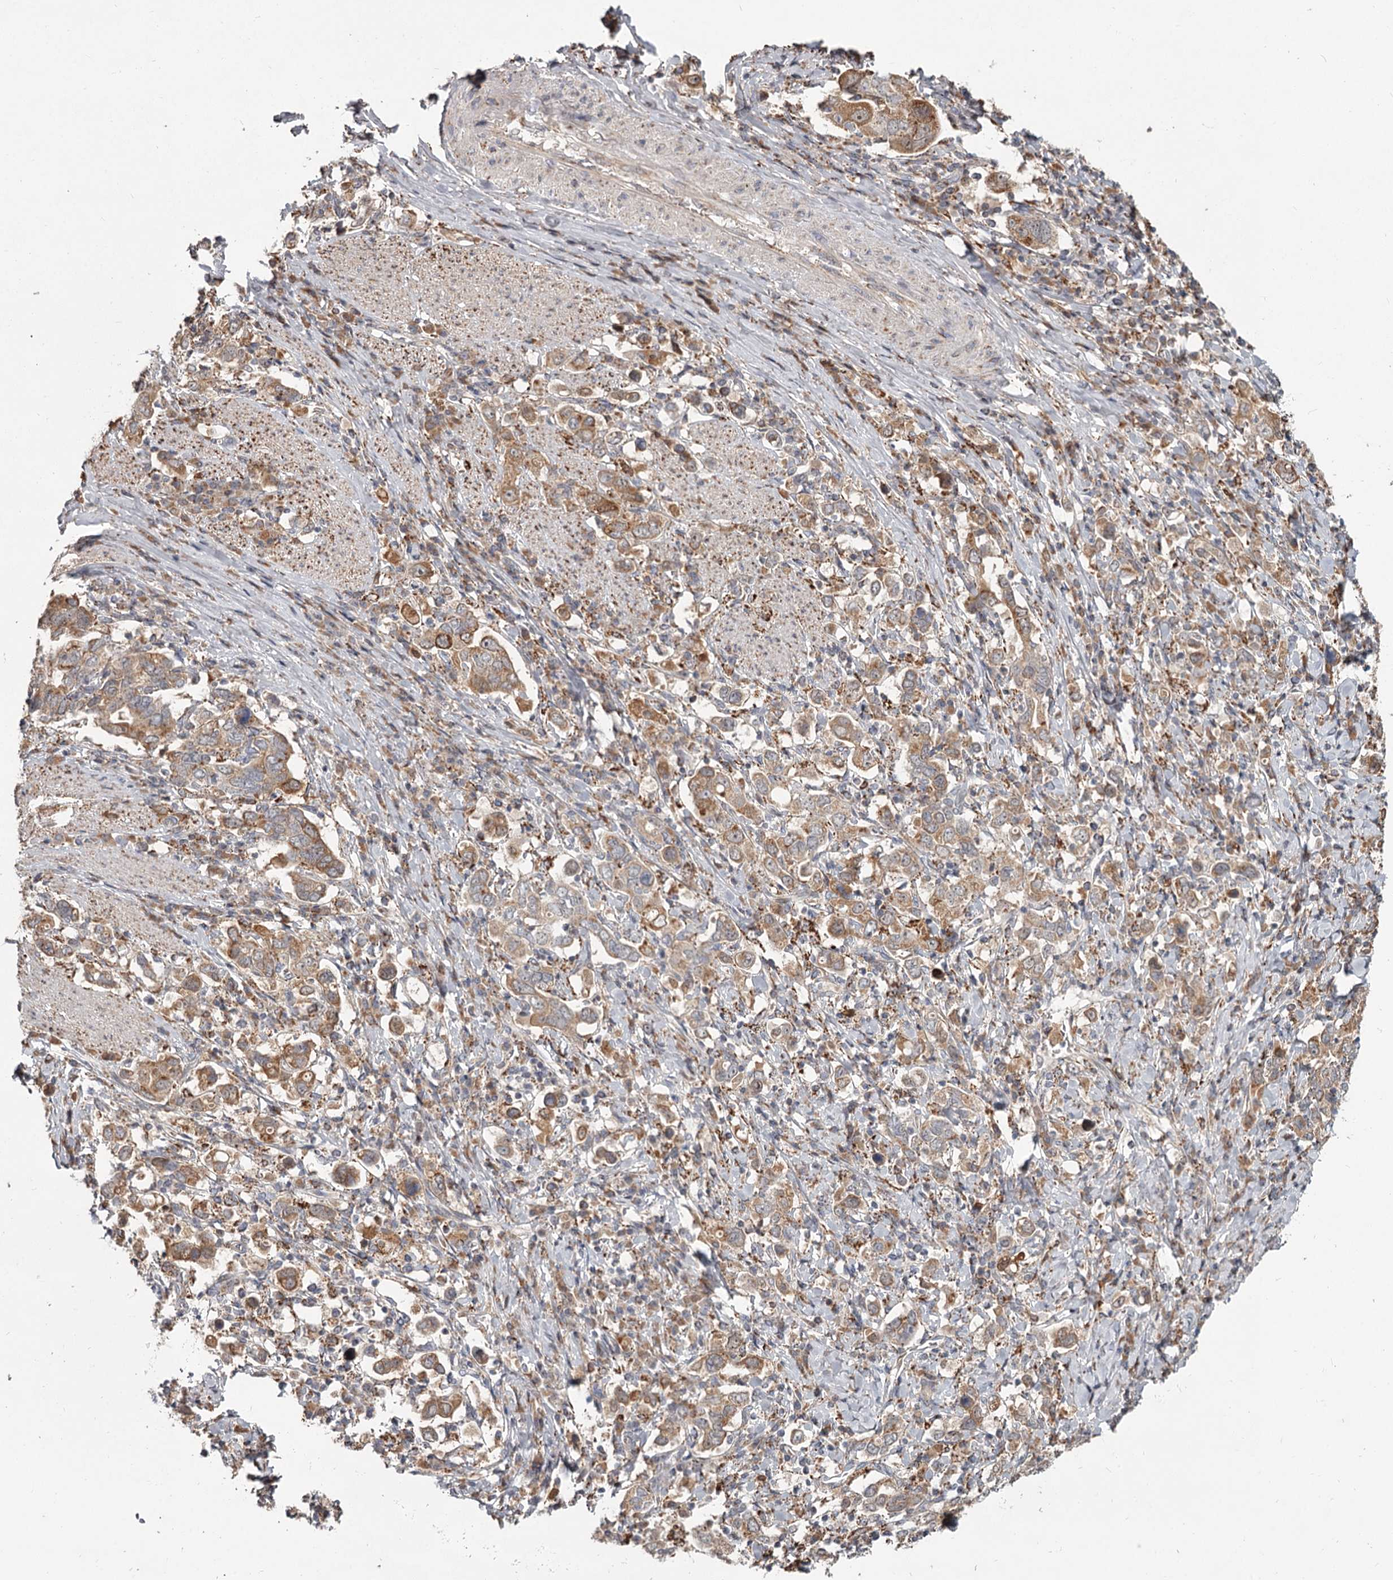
{"staining": {"intensity": "moderate", "quantity": ">75%", "location": "cytoplasmic/membranous"}, "tissue": "stomach cancer", "cell_type": "Tumor cells", "image_type": "cancer", "snomed": [{"axis": "morphology", "description": "Adenocarcinoma, NOS"}, {"axis": "topography", "description": "Stomach, upper"}], "caption": "Brown immunohistochemical staining in human stomach cancer shows moderate cytoplasmic/membranous staining in about >75% of tumor cells.", "gene": "CDC123", "patient": {"sex": "male", "age": 62}}